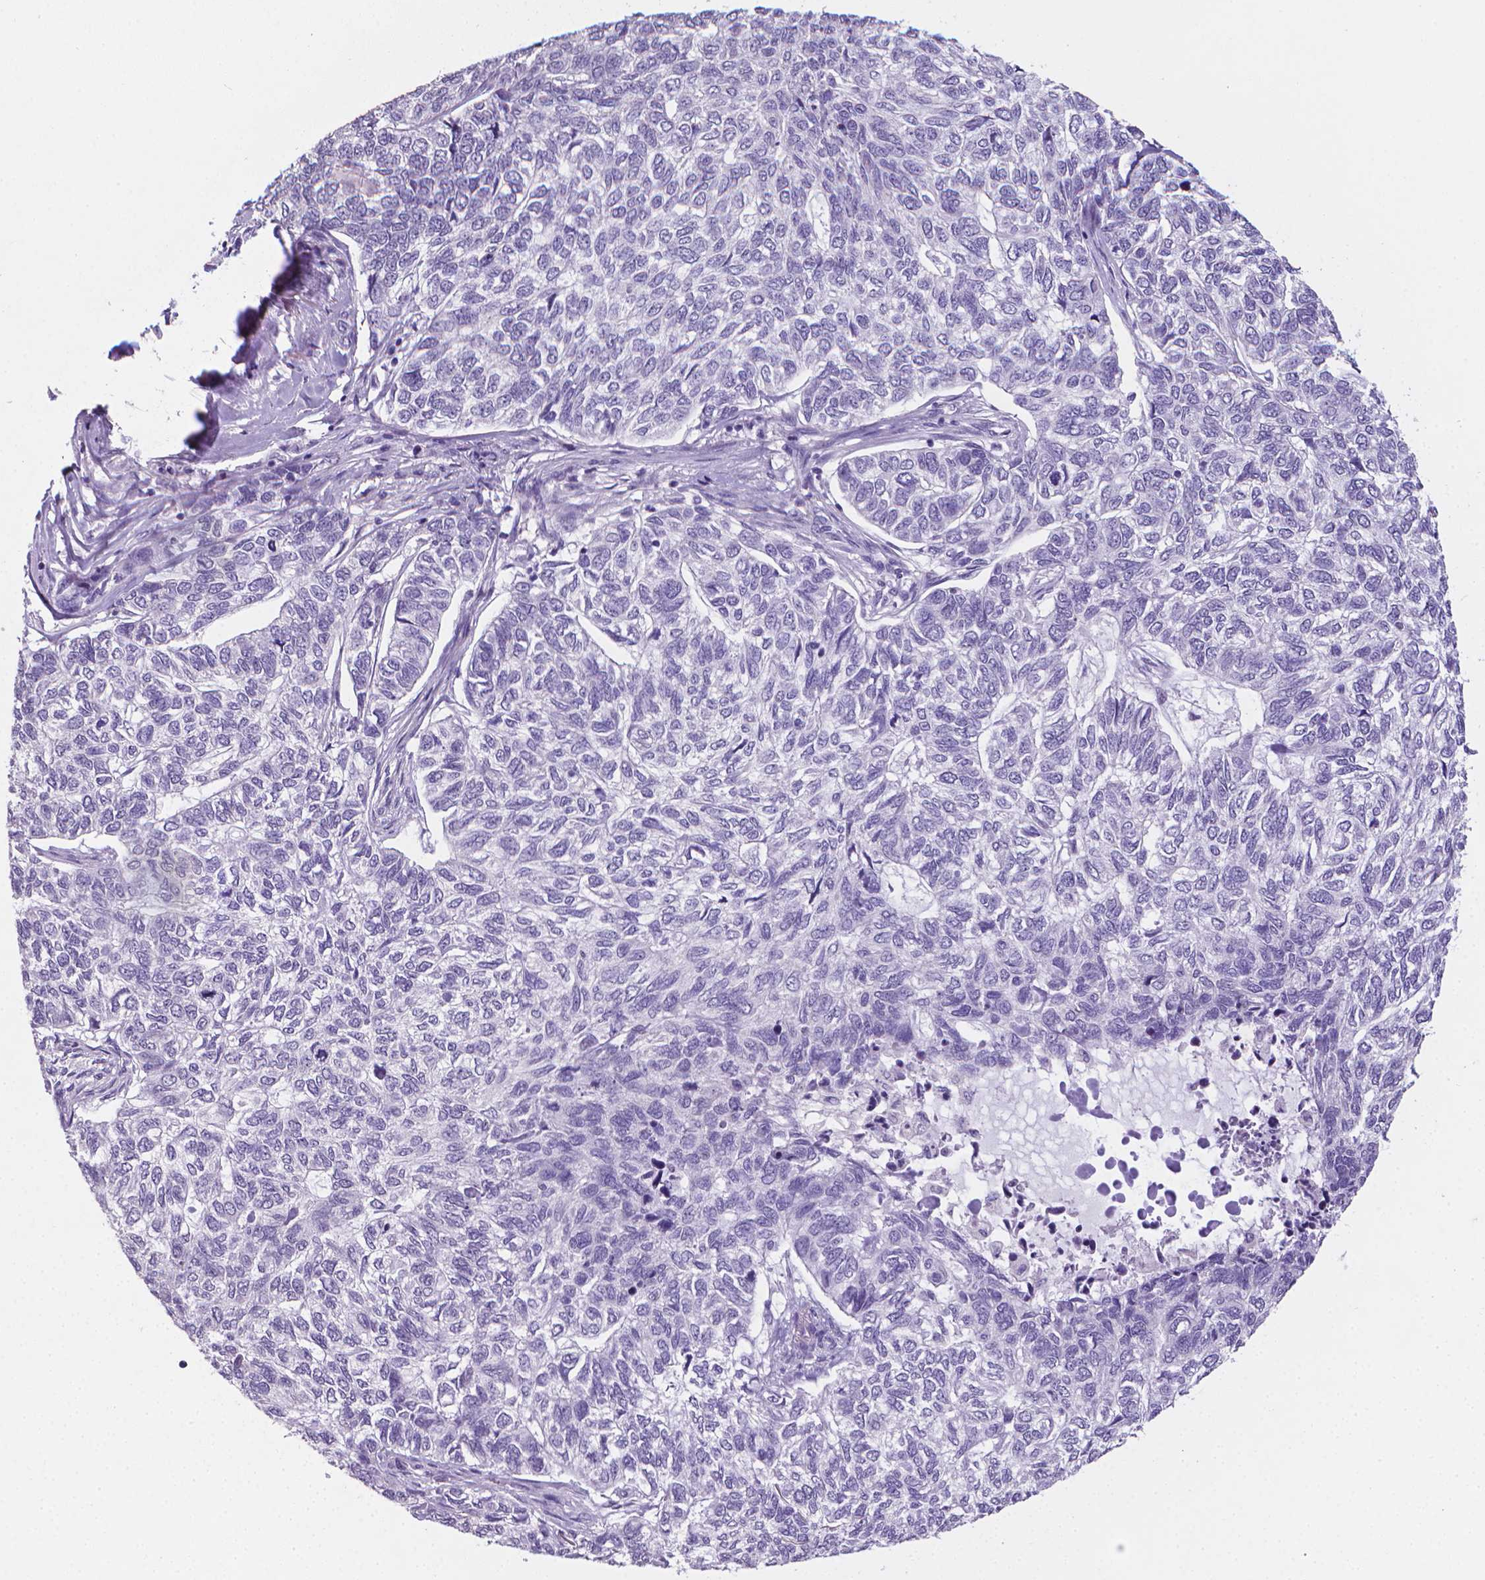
{"staining": {"intensity": "negative", "quantity": "none", "location": "none"}, "tissue": "skin cancer", "cell_type": "Tumor cells", "image_type": "cancer", "snomed": [{"axis": "morphology", "description": "Basal cell carcinoma"}, {"axis": "topography", "description": "Skin"}], "caption": "Tumor cells show no significant protein positivity in skin cancer.", "gene": "XPNPEP2", "patient": {"sex": "female", "age": 65}}